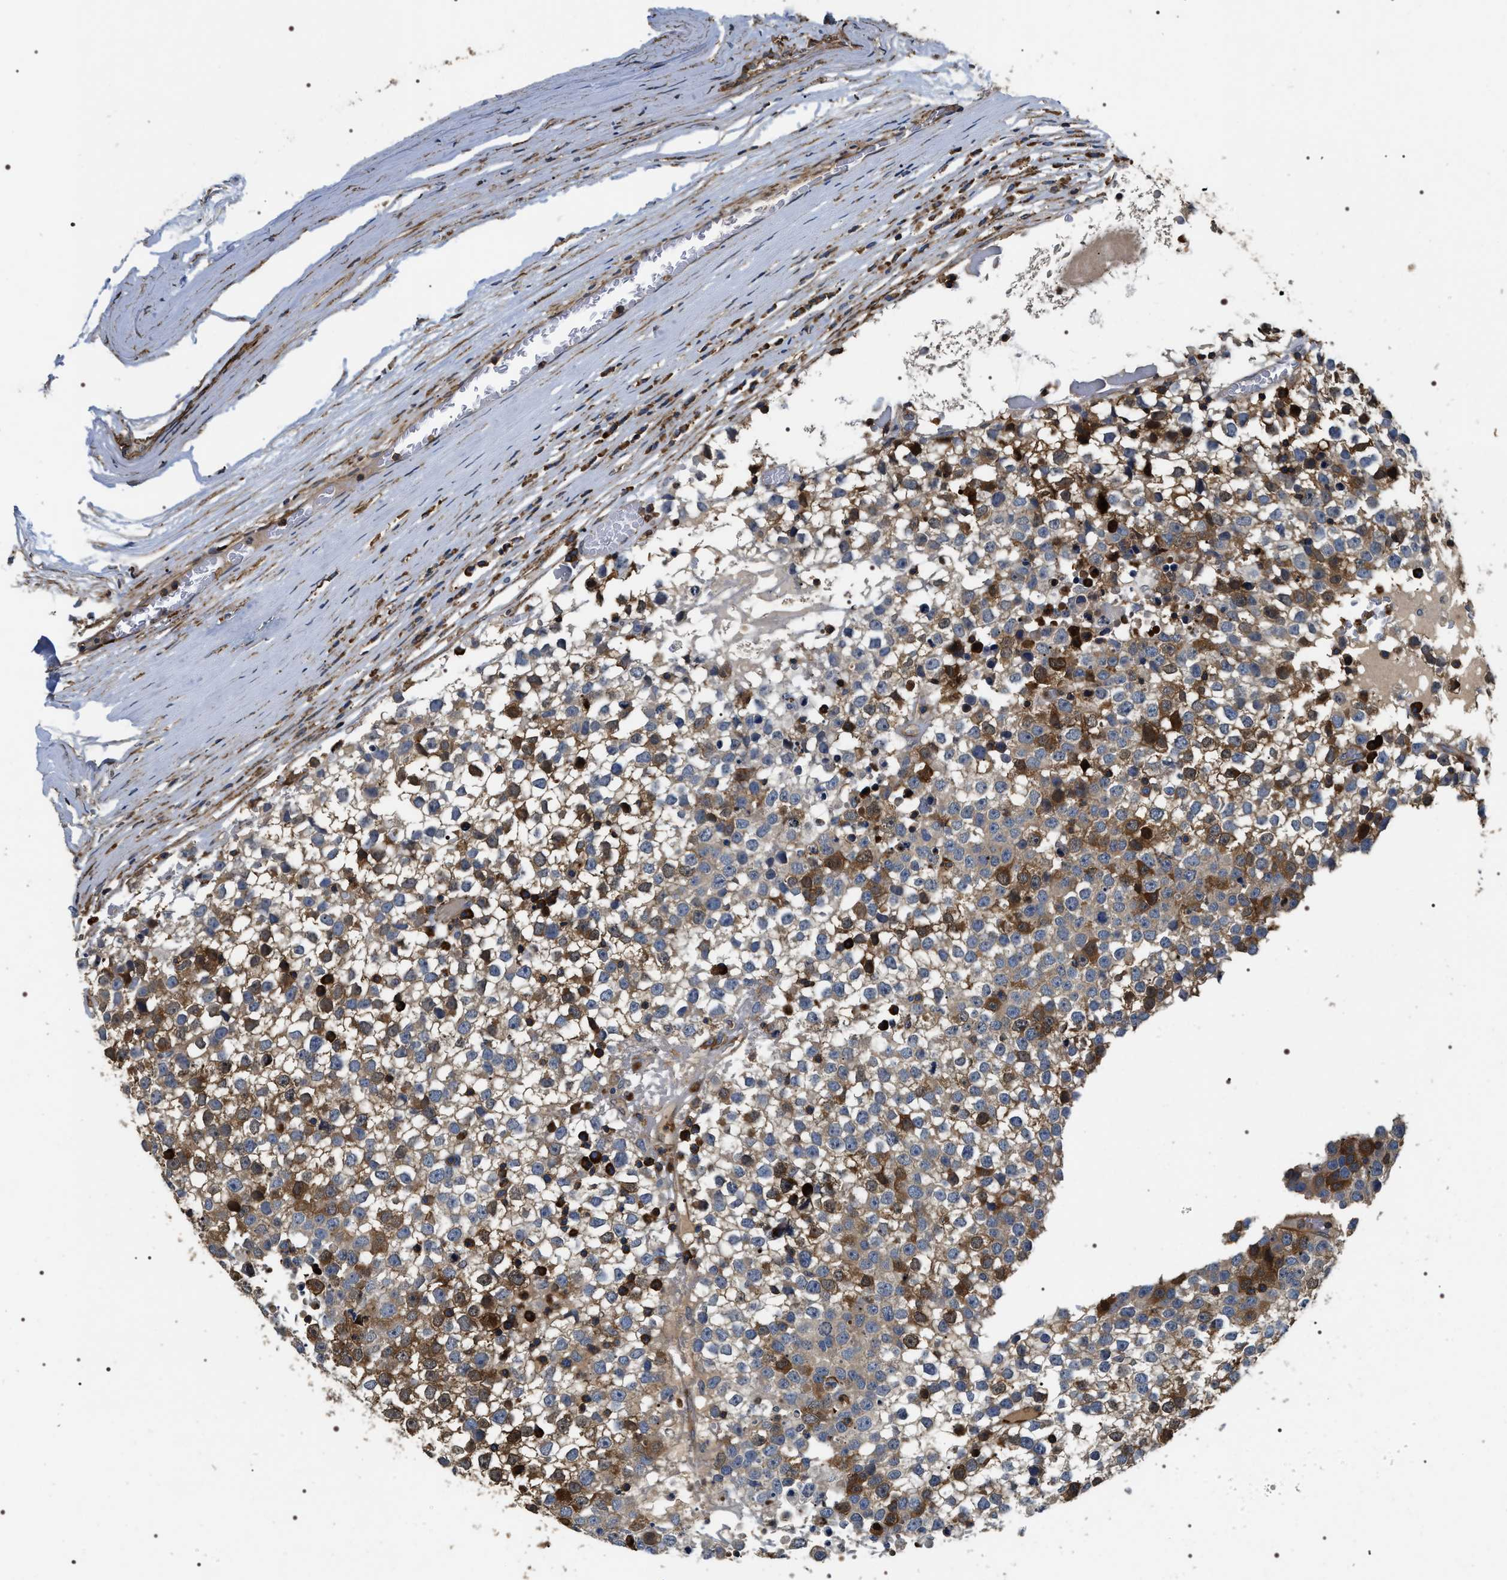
{"staining": {"intensity": "moderate", "quantity": "25%-75%", "location": "cytoplasmic/membranous"}, "tissue": "testis cancer", "cell_type": "Tumor cells", "image_type": "cancer", "snomed": [{"axis": "morphology", "description": "Seminoma, NOS"}, {"axis": "topography", "description": "Testis"}], "caption": "Moderate cytoplasmic/membranous protein staining is seen in approximately 25%-75% of tumor cells in testis cancer (seminoma).", "gene": "ZC3HAV1L", "patient": {"sex": "male", "age": 65}}